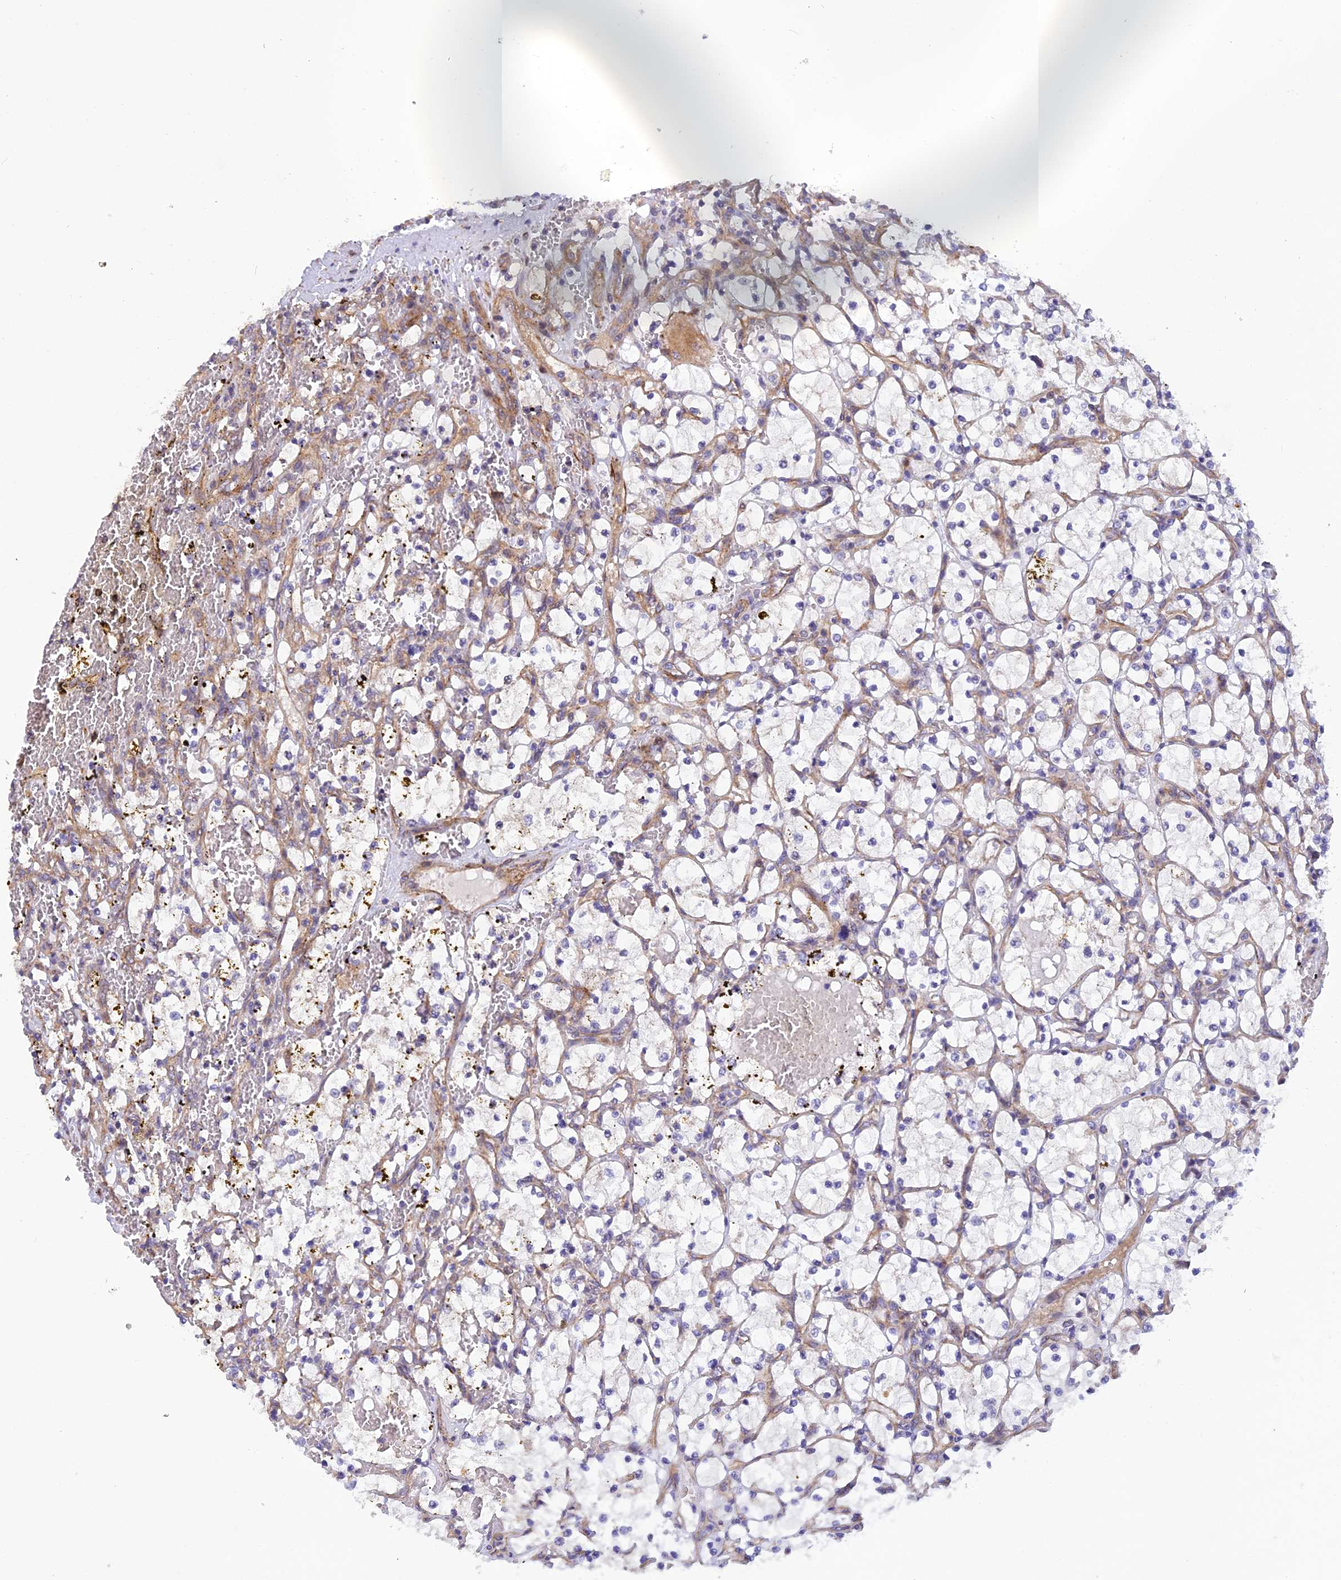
{"staining": {"intensity": "negative", "quantity": "none", "location": "none"}, "tissue": "renal cancer", "cell_type": "Tumor cells", "image_type": "cancer", "snomed": [{"axis": "morphology", "description": "Adenocarcinoma, NOS"}, {"axis": "topography", "description": "Kidney"}], "caption": "An immunohistochemistry photomicrograph of renal cancer is shown. There is no staining in tumor cells of renal cancer.", "gene": "ADAMTS15", "patient": {"sex": "female", "age": 69}}